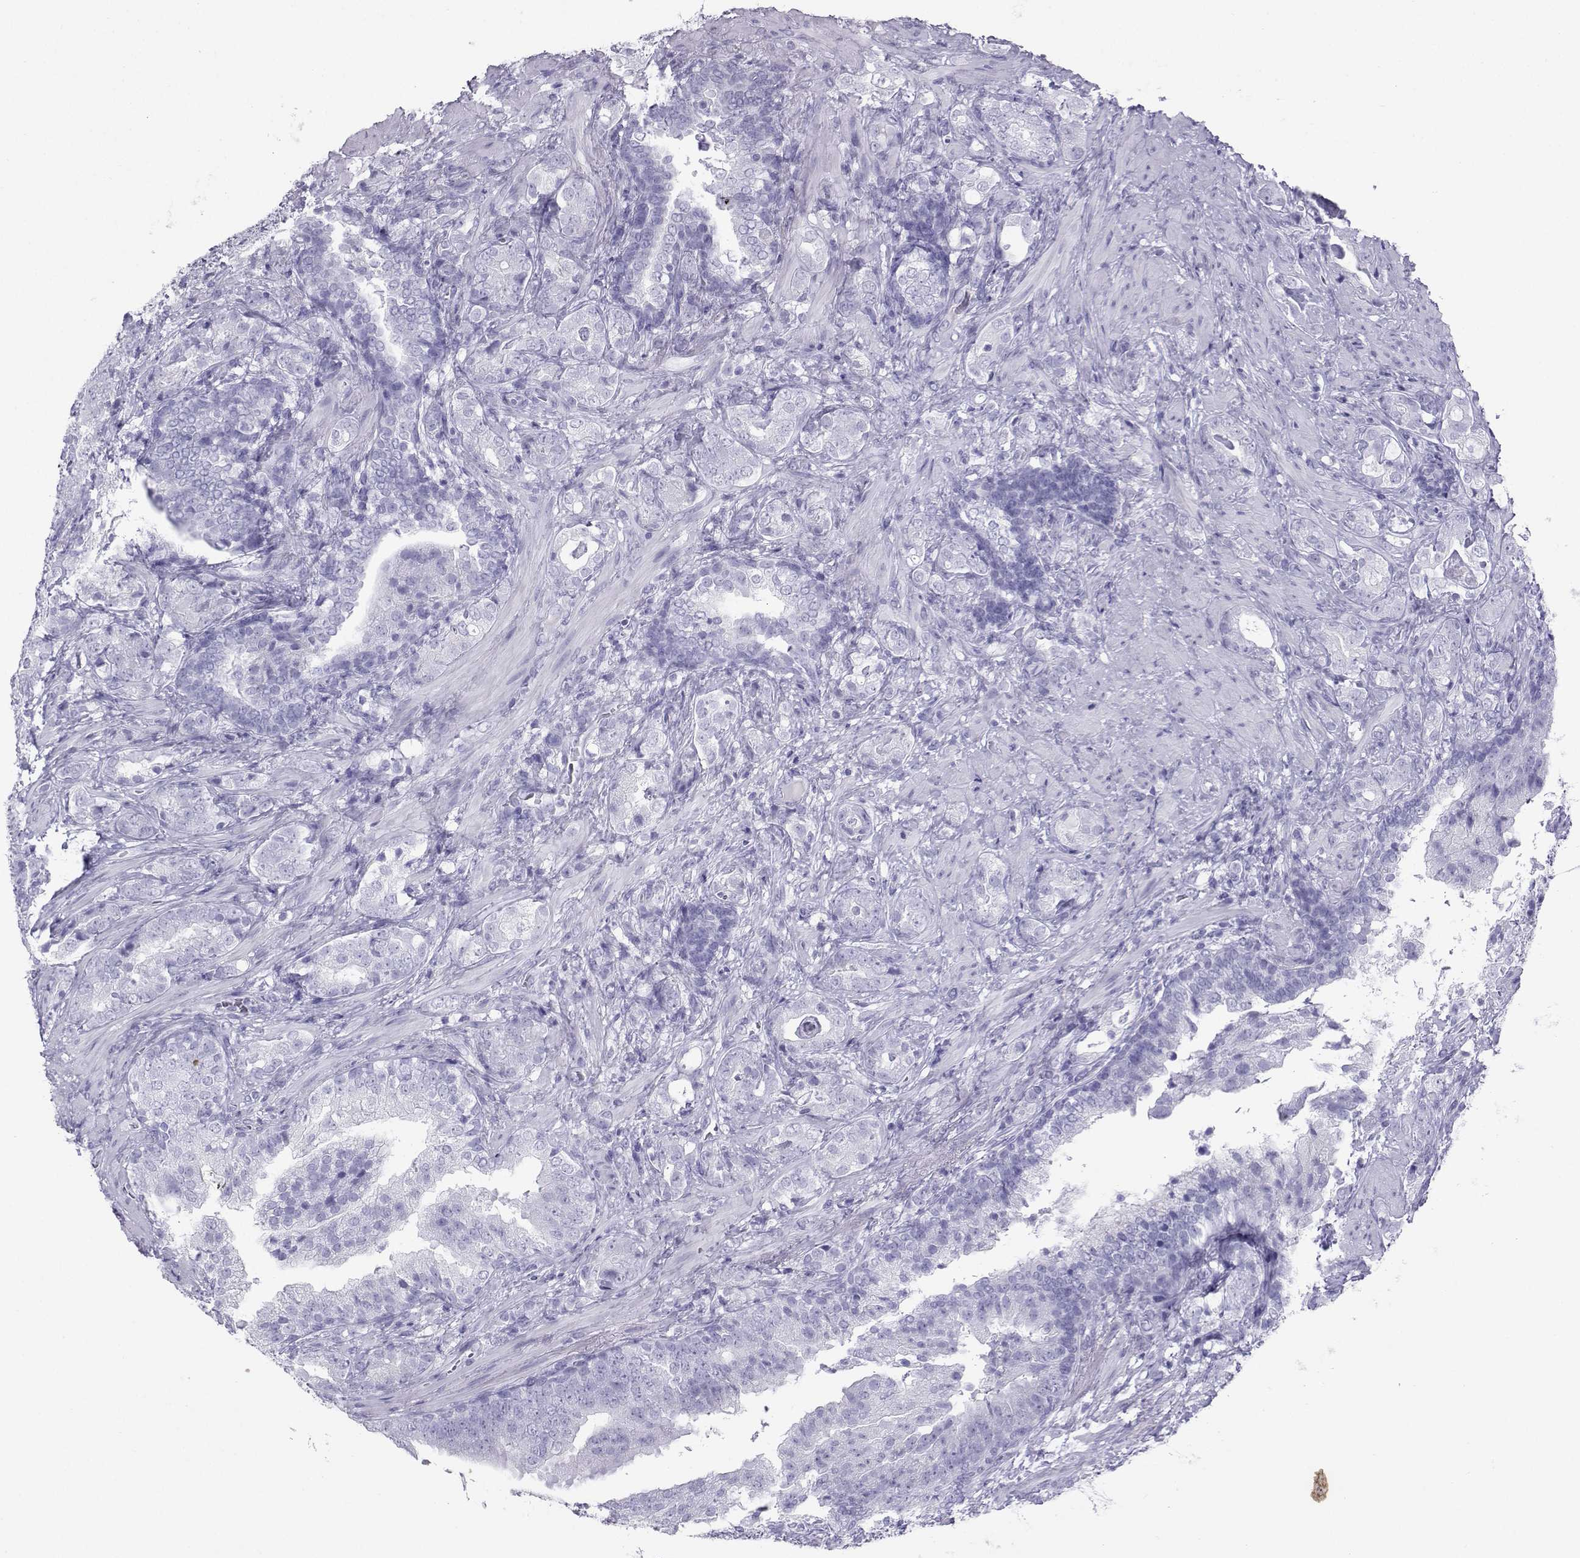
{"staining": {"intensity": "negative", "quantity": "none", "location": "none"}, "tissue": "prostate cancer", "cell_type": "Tumor cells", "image_type": "cancer", "snomed": [{"axis": "morphology", "description": "Adenocarcinoma, NOS"}, {"axis": "topography", "description": "Prostate"}], "caption": "Histopathology image shows no protein staining in tumor cells of prostate cancer (adenocarcinoma) tissue. (DAB immunohistochemistry (IHC) with hematoxylin counter stain).", "gene": "LORICRIN", "patient": {"sex": "male", "age": 57}}